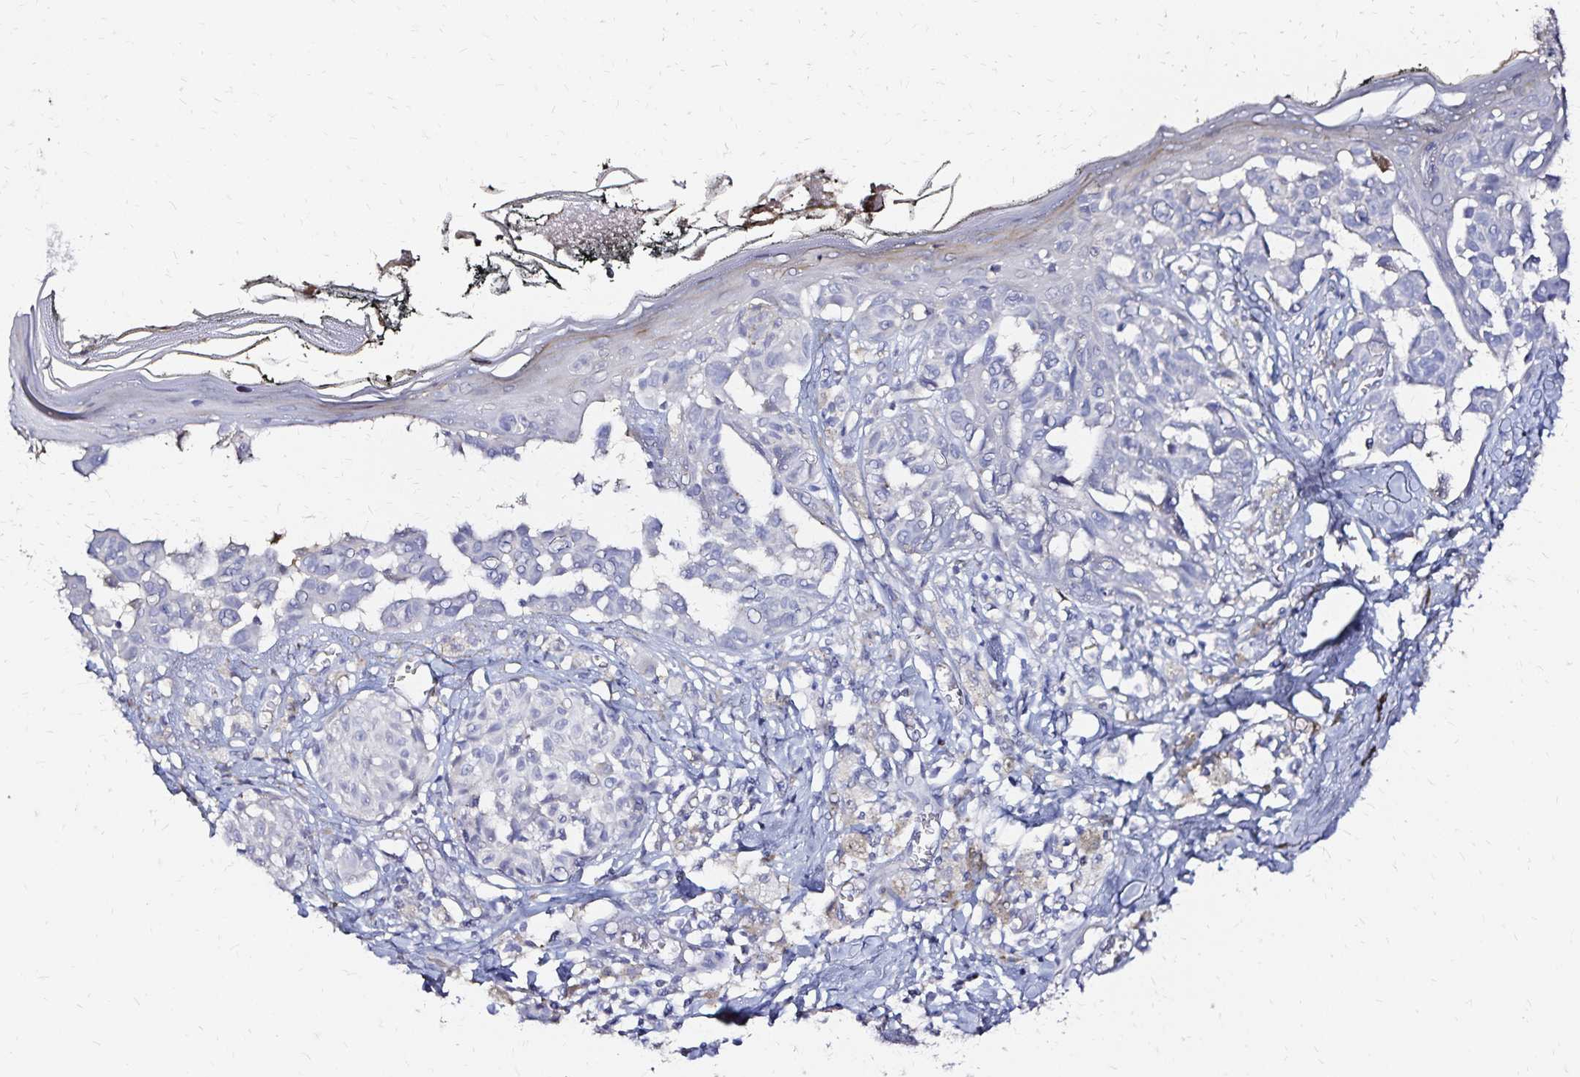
{"staining": {"intensity": "negative", "quantity": "none", "location": "none"}, "tissue": "melanoma", "cell_type": "Tumor cells", "image_type": "cancer", "snomed": [{"axis": "morphology", "description": "Malignant melanoma, NOS"}, {"axis": "topography", "description": "Skin"}], "caption": "Micrograph shows no protein expression in tumor cells of melanoma tissue. Brightfield microscopy of immunohistochemistry (IHC) stained with DAB (3,3'-diaminobenzidine) (brown) and hematoxylin (blue), captured at high magnification.", "gene": "SLC5A1", "patient": {"sex": "female", "age": 43}}